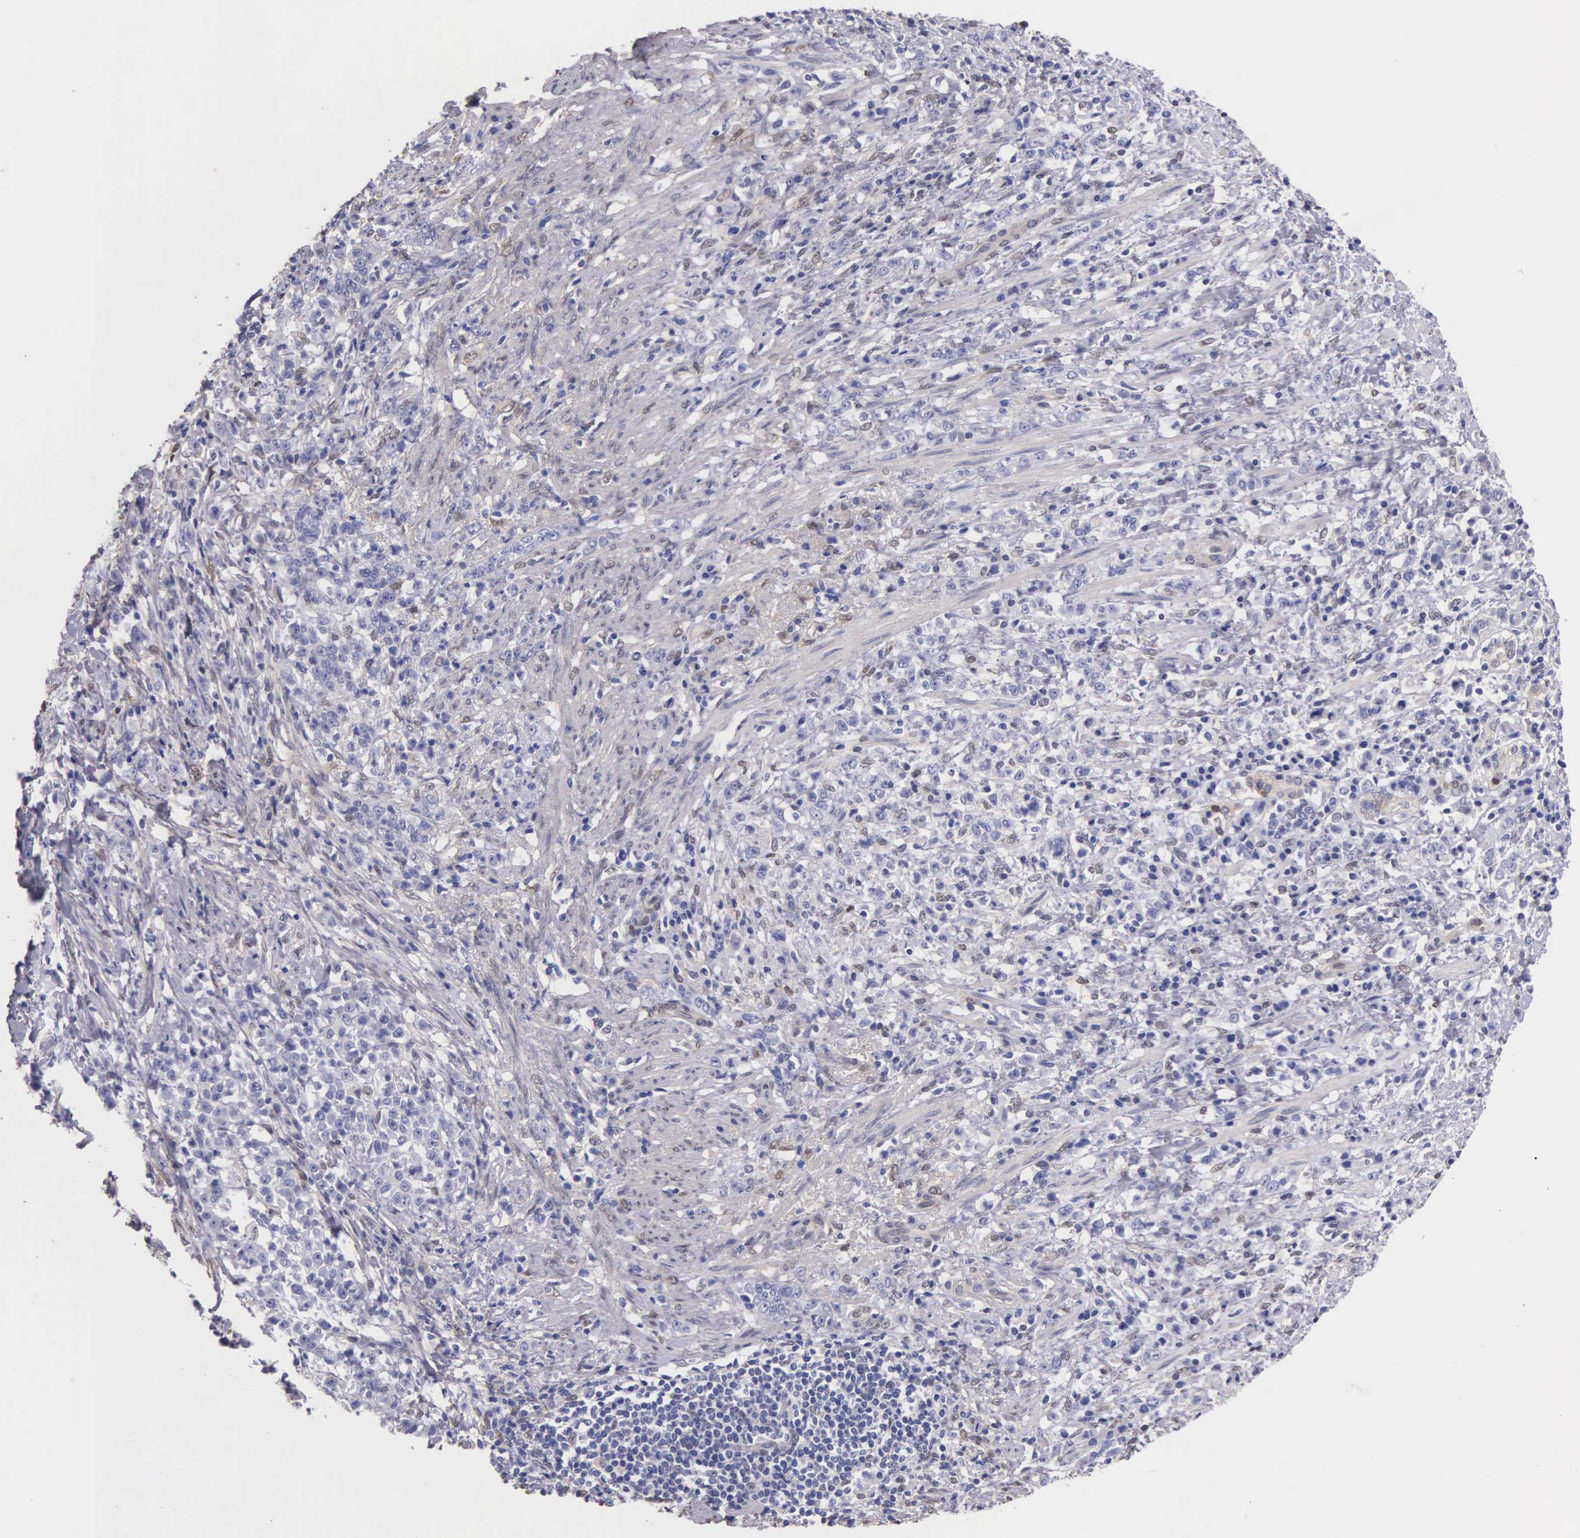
{"staining": {"intensity": "negative", "quantity": "none", "location": "none"}, "tissue": "stomach cancer", "cell_type": "Tumor cells", "image_type": "cancer", "snomed": [{"axis": "morphology", "description": "Adenocarcinoma, NOS"}, {"axis": "topography", "description": "Stomach, lower"}], "caption": "An IHC histopathology image of stomach cancer (adenocarcinoma) is shown. There is no staining in tumor cells of stomach cancer (adenocarcinoma).", "gene": "GSTT2", "patient": {"sex": "male", "age": 88}}